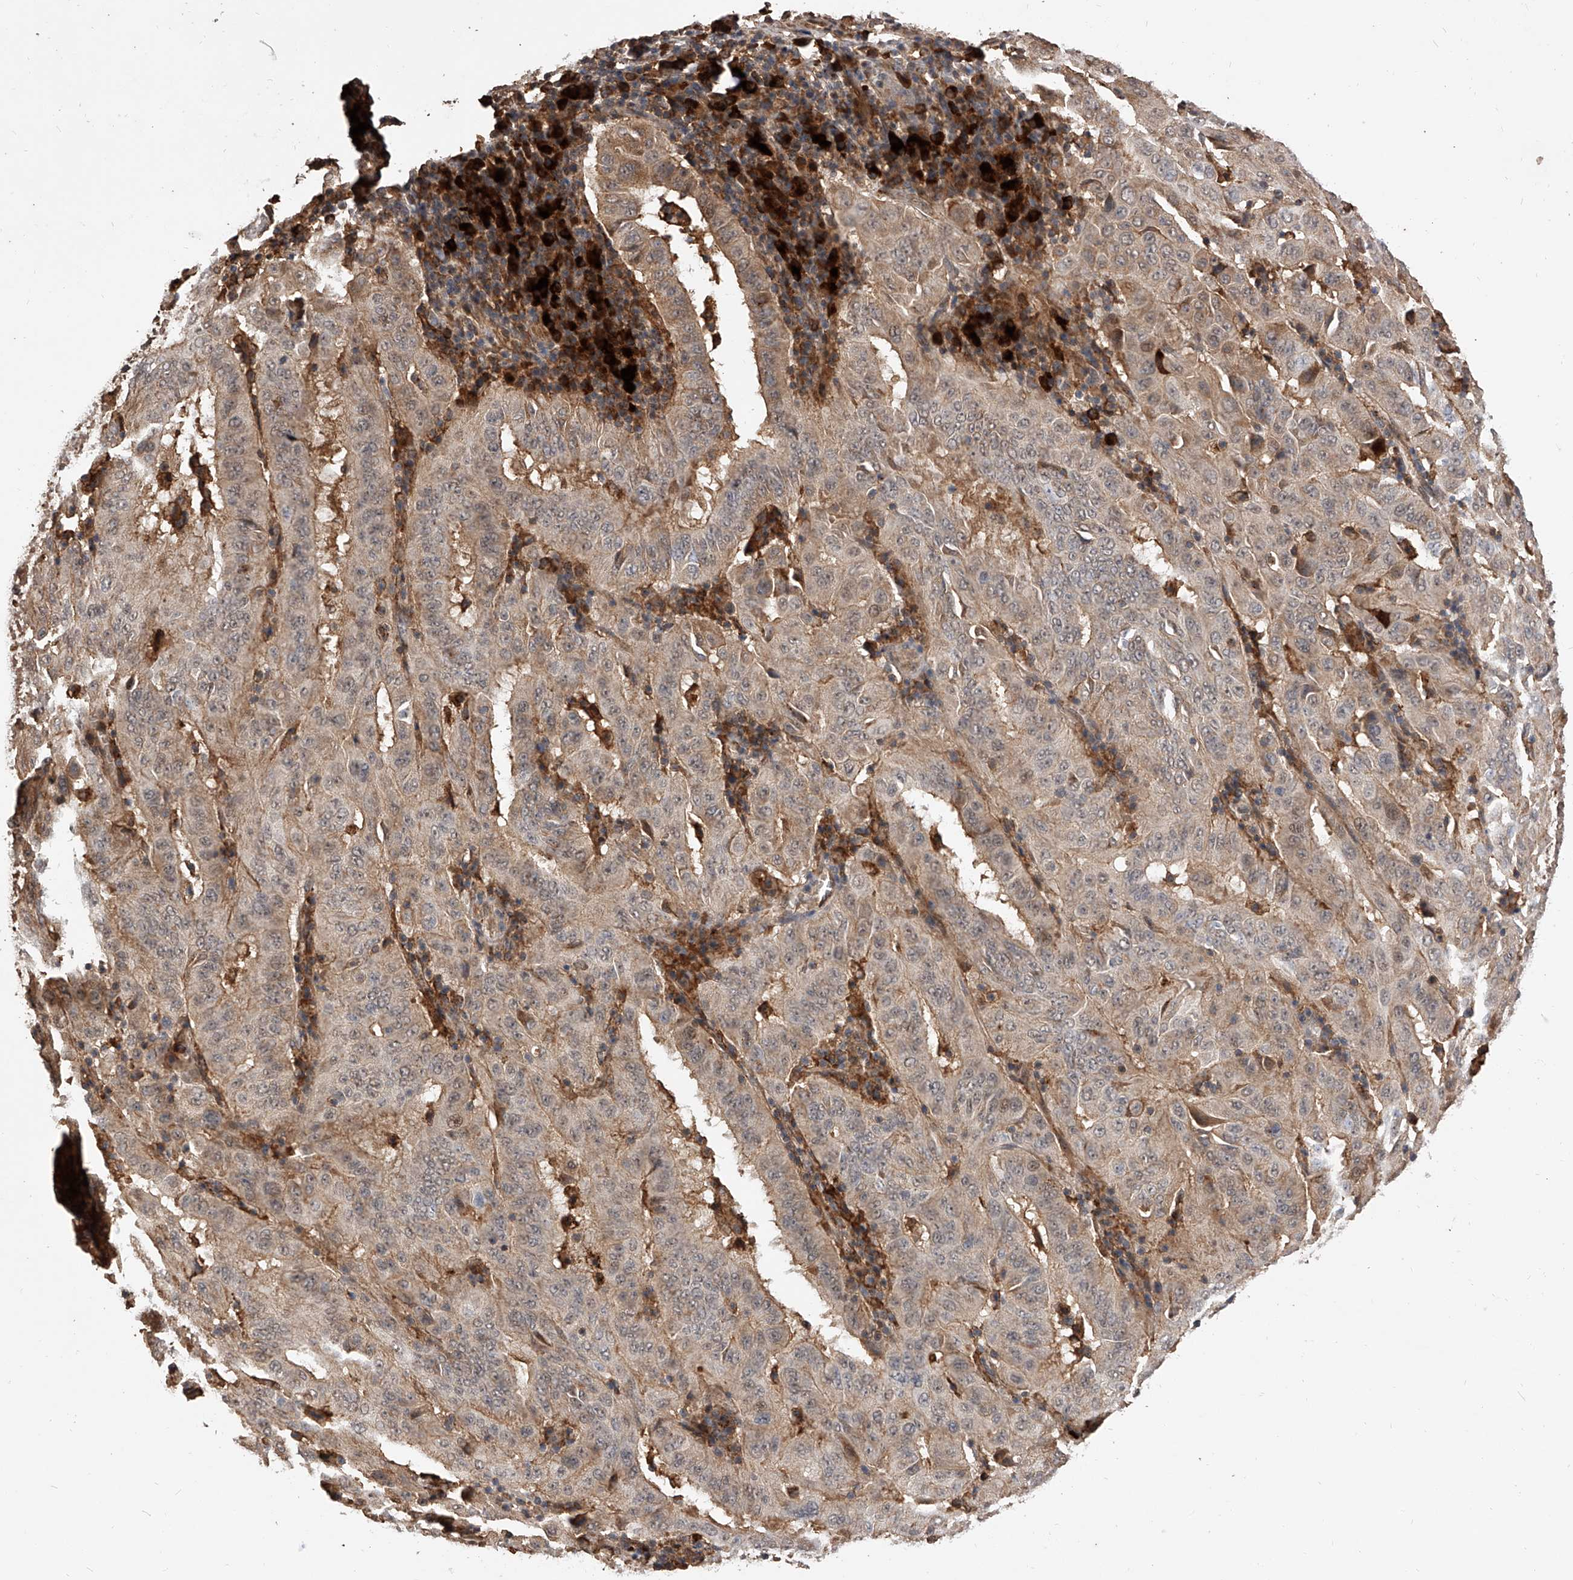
{"staining": {"intensity": "weak", "quantity": ">75%", "location": "cytoplasmic/membranous"}, "tissue": "pancreatic cancer", "cell_type": "Tumor cells", "image_type": "cancer", "snomed": [{"axis": "morphology", "description": "Adenocarcinoma, NOS"}, {"axis": "topography", "description": "Pancreas"}], "caption": "Immunohistochemistry (IHC) of human adenocarcinoma (pancreatic) exhibits low levels of weak cytoplasmic/membranous staining in about >75% of tumor cells. (DAB (3,3'-diaminobenzidine) IHC, brown staining for protein, blue staining for nuclei).", "gene": "CFAP410", "patient": {"sex": "male", "age": 63}}